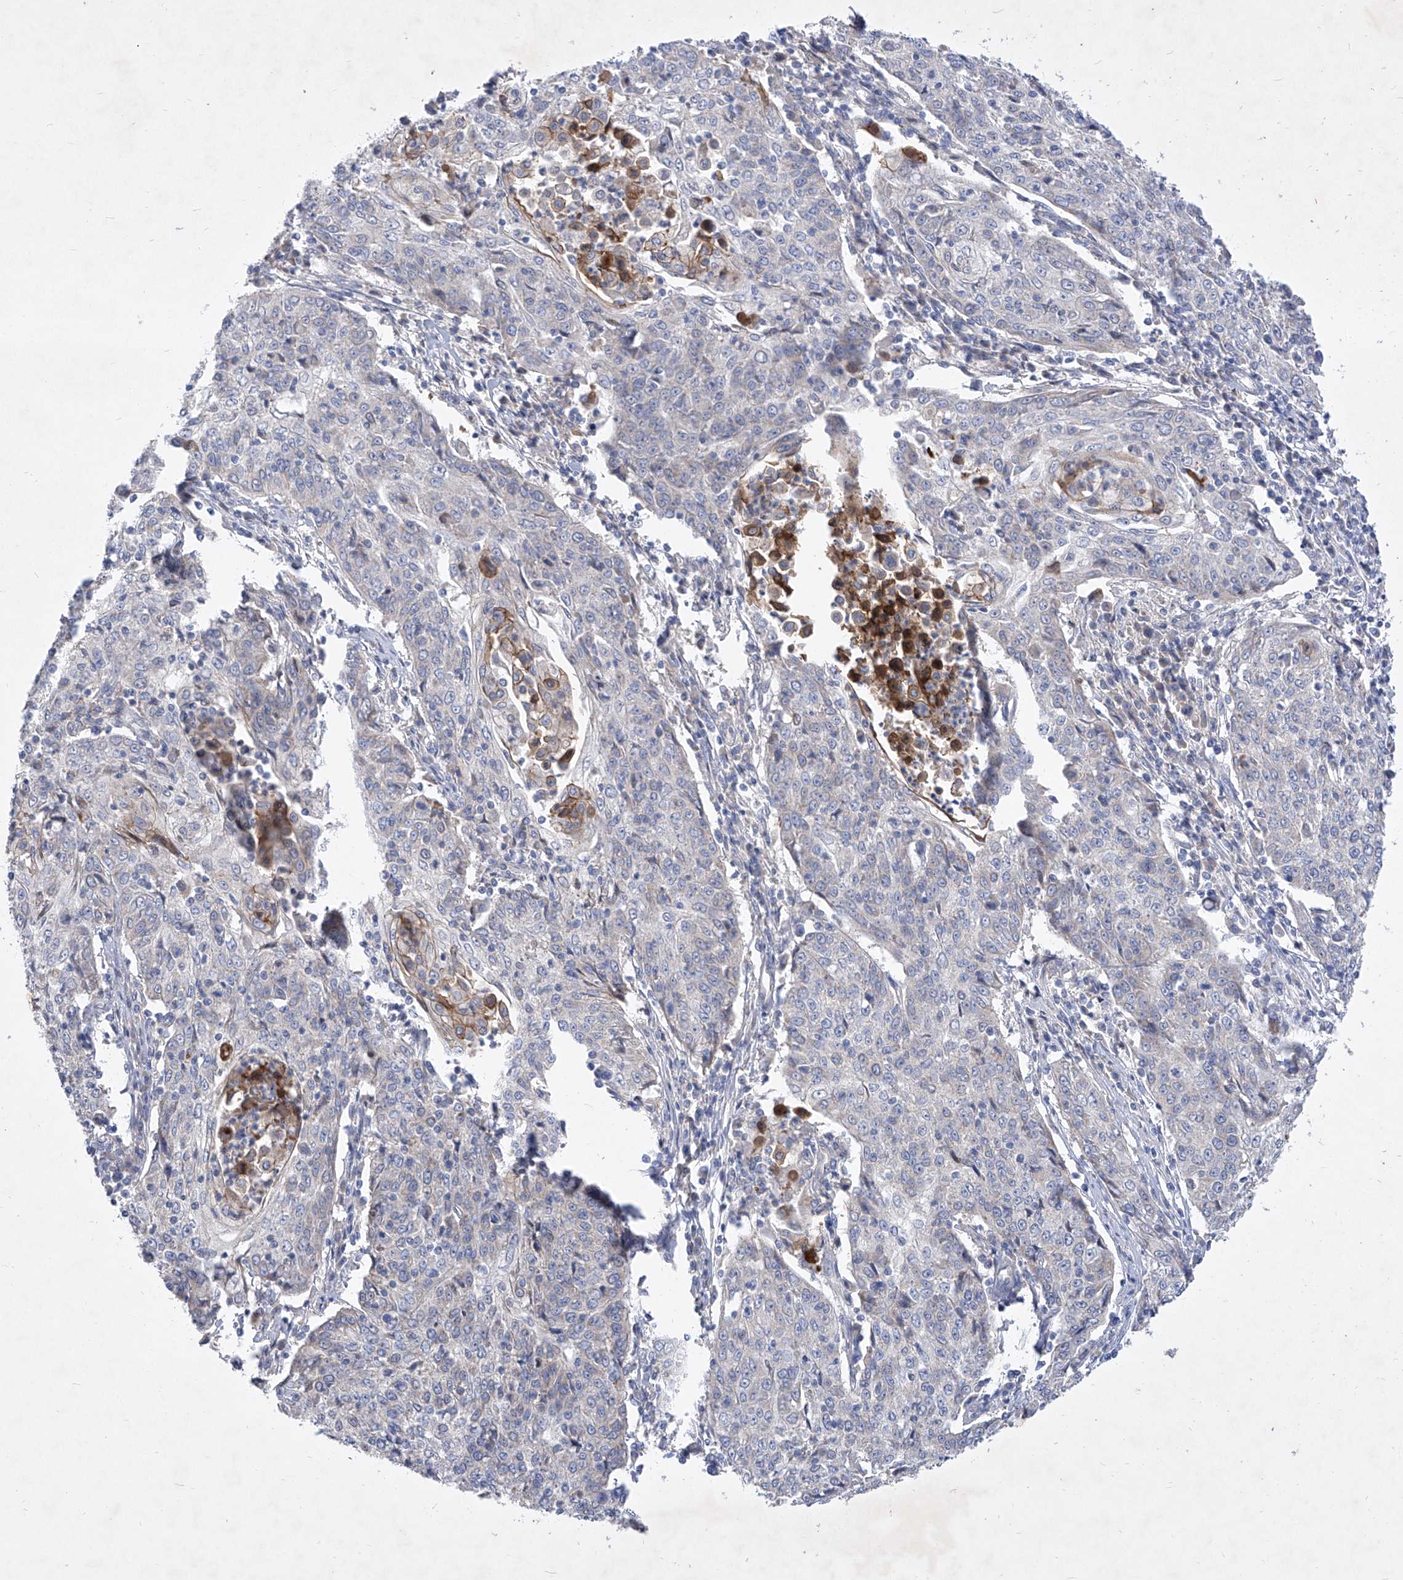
{"staining": {"intensity": "negative", "quantity": "none", "location": "none"}, "tissue": "cervical cancer", "cell_type": "Tumor cells", "image_type": "cancer", "snomed": [{"axis": "morphology", "description": "Squamous cell carcinoma, NOS"}, {"axis": "topography", "description": "Cervix"}], "caption": "This is an immunohistochemistry (IHC) histopathology image of human cervical cancer. There is no positivity in tumor cells.", "gene": "COQ3", "patient": {"sex": "female", "age": 48}}